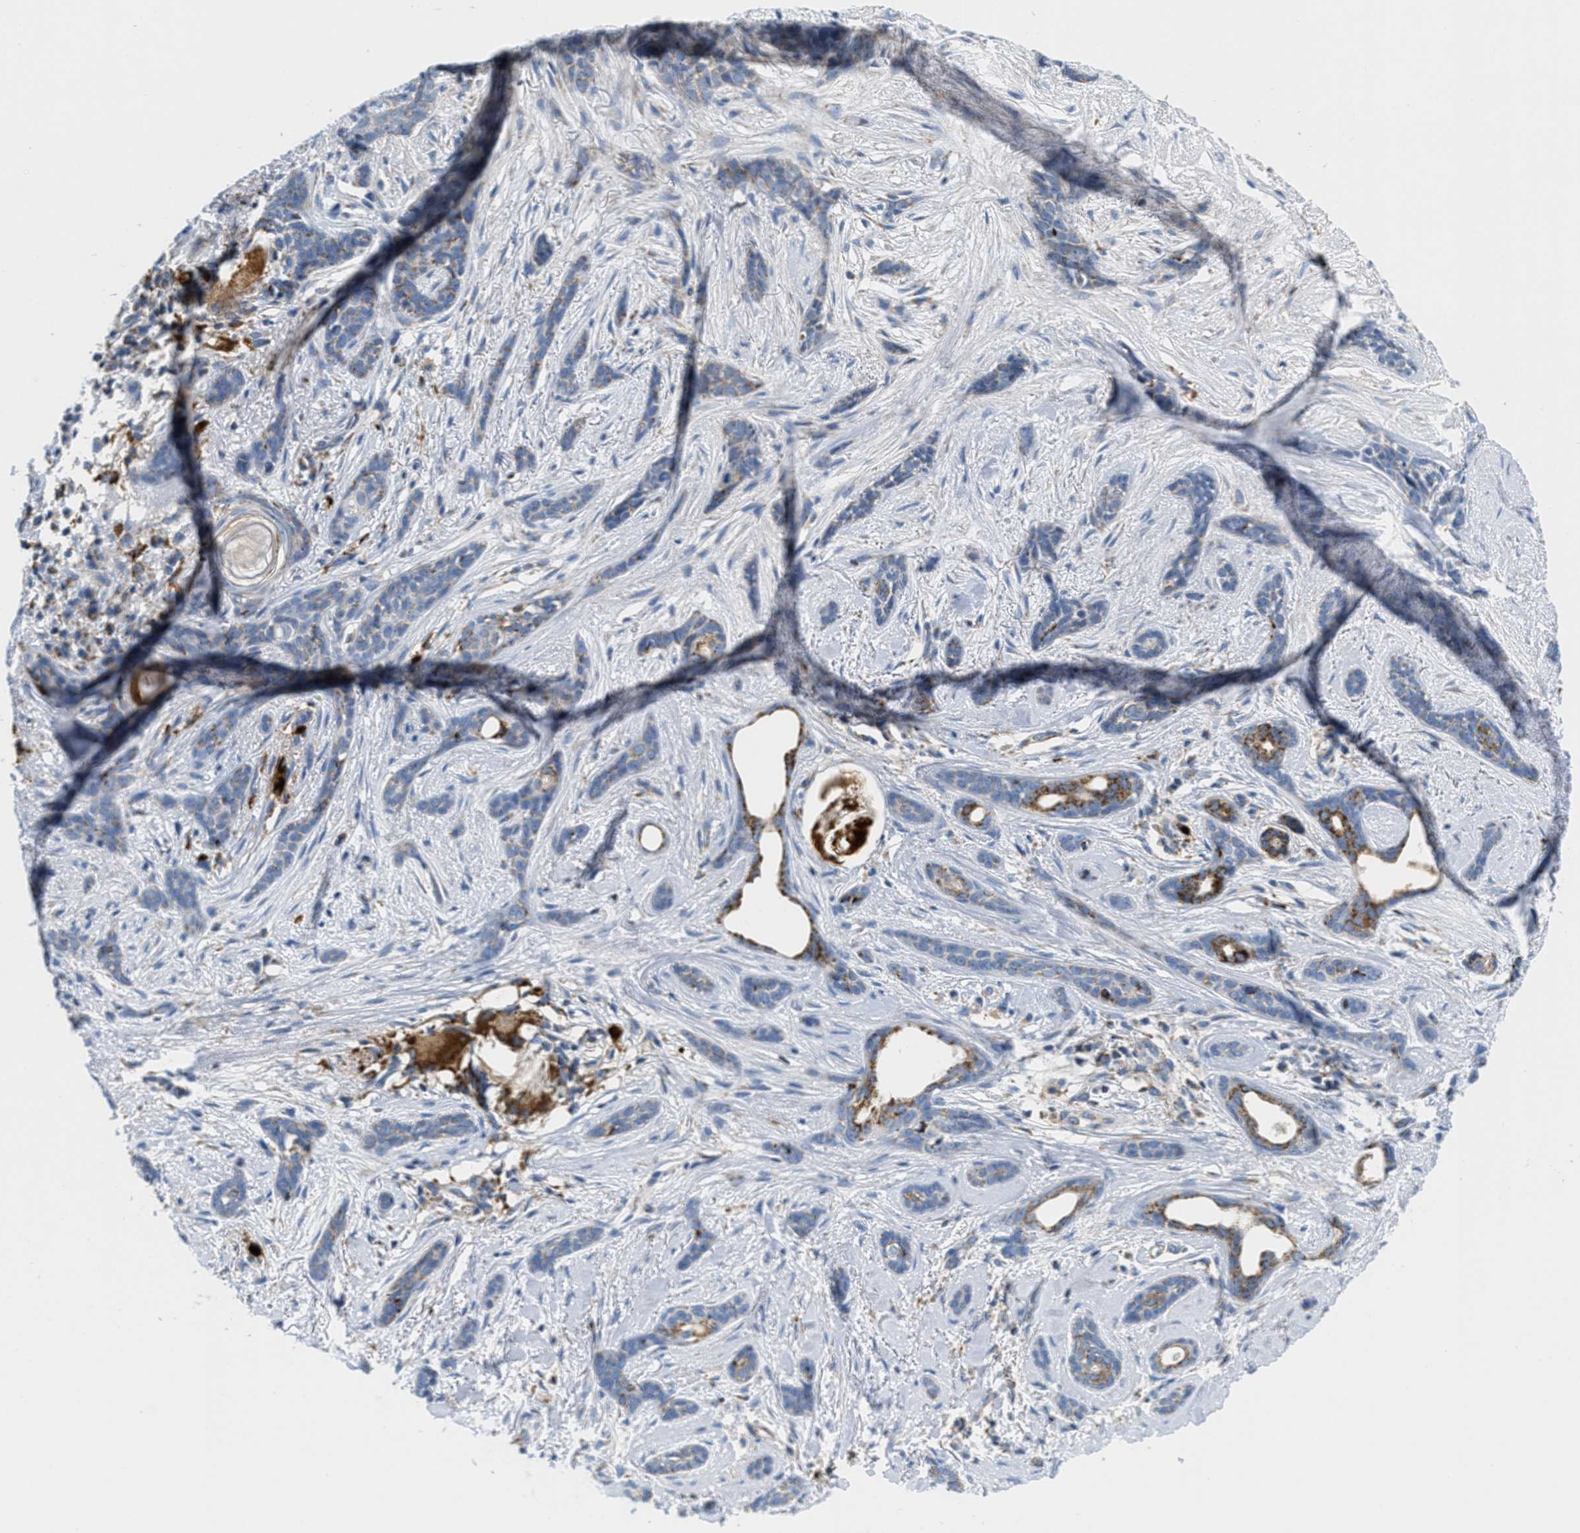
{"staining": {"intensity": "moderate", "quantity": "<25%", "location": "cytoplasmic/membranous"}, "tissue": "skin cancer", "cell_type": "Tumor cells", "image_type": "cancer", "snomed": [{"axis": "morphology", "description": "Basal cell carcinoma"}, {"axis": "morphology", "description": "Adnexal tumor, benign"}, {"axis": "topography", "description": "Skin"}], "caption": "An image of skin benign adnexal tumor stained for a protein exhibits moderate cytoplasmic/membranous brown staining in tumor cells.", "gene": "KCNJ5", "patient": {"sex": "female", "age": 42}}